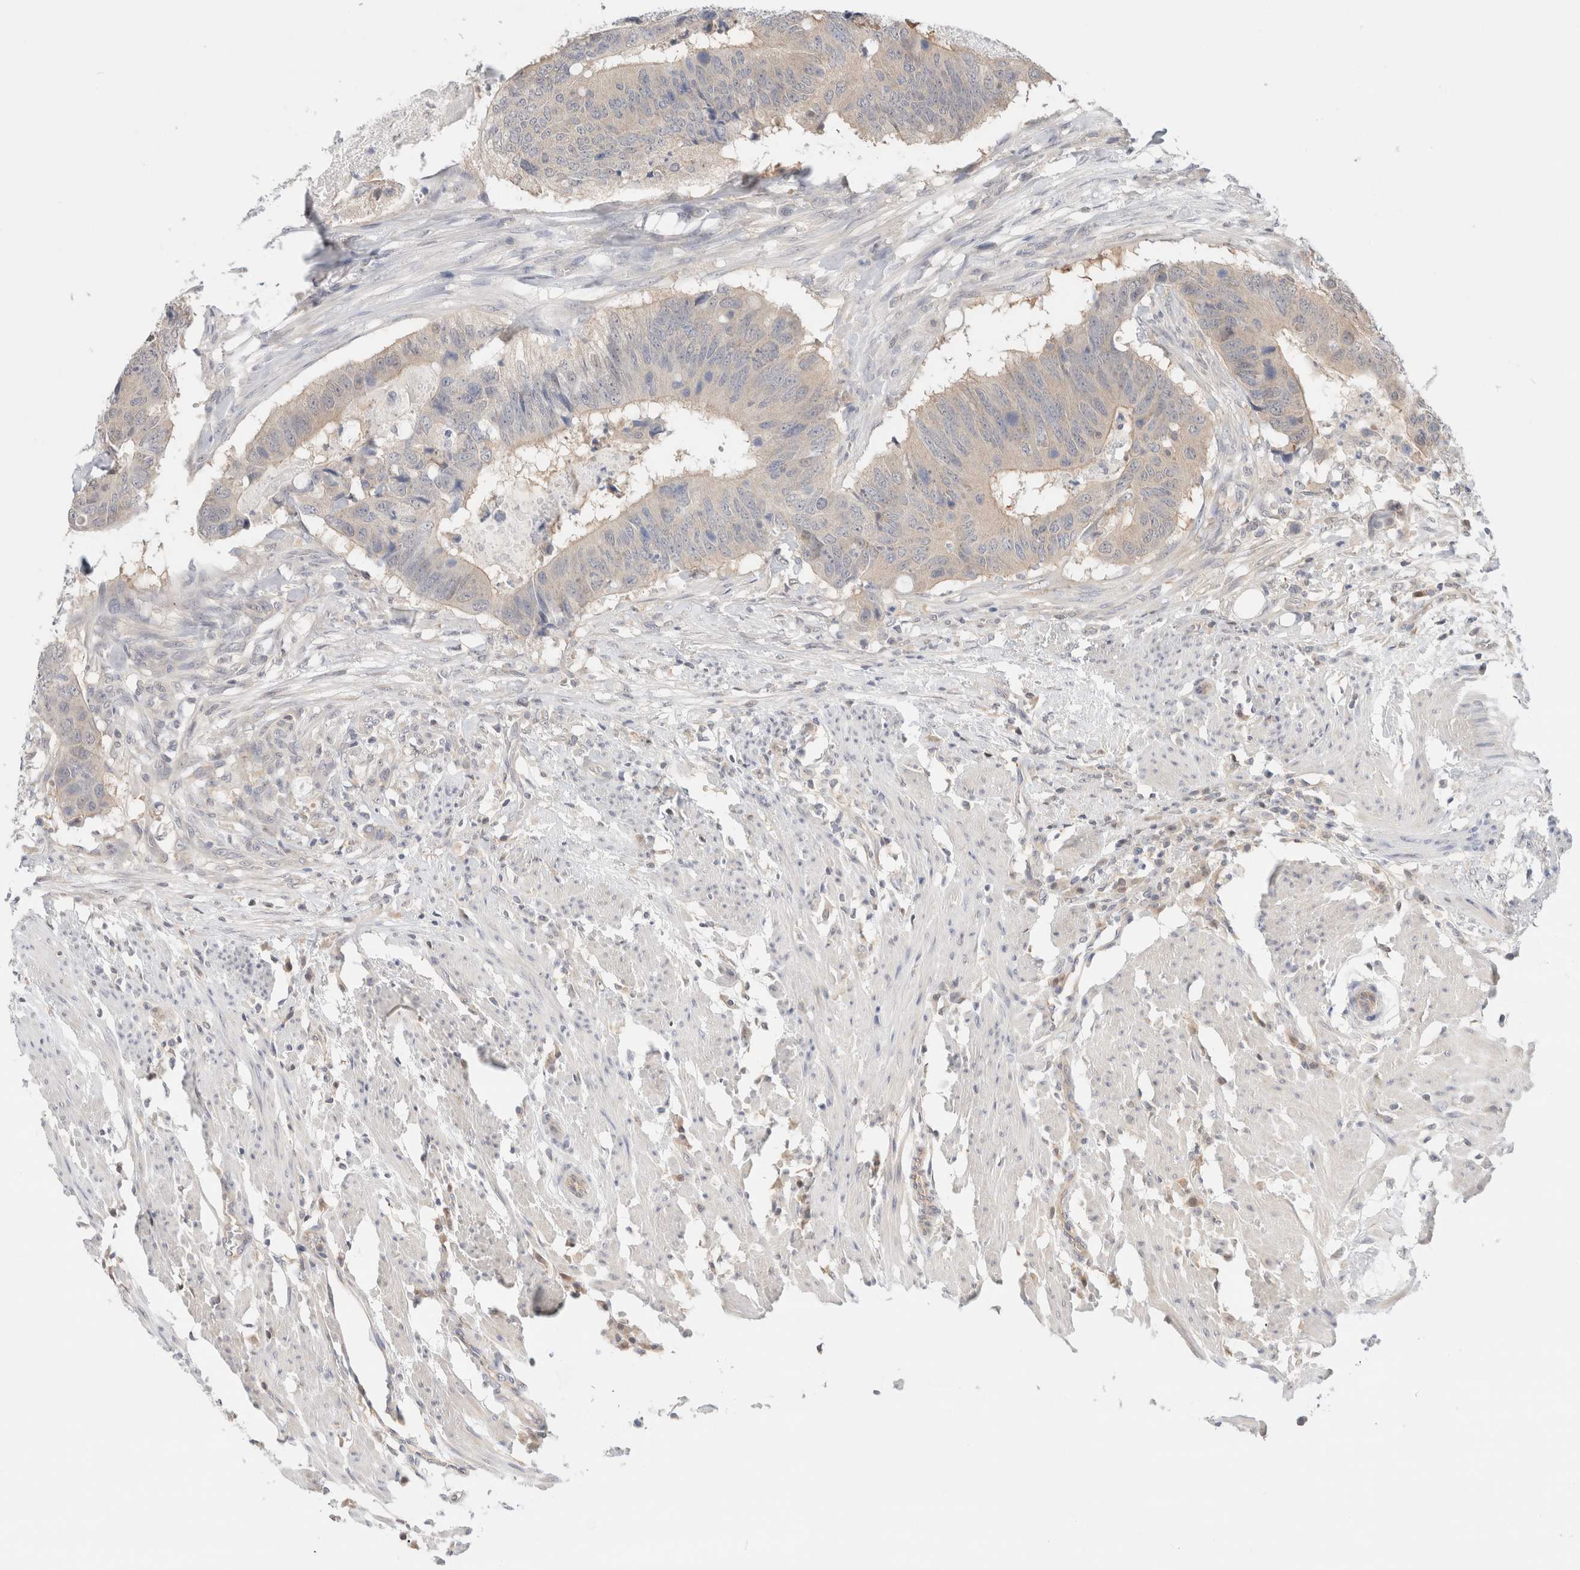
{"staining": {"intensity": "negative", "quantity": "none", "location": "none"}, "tissue": "colorectal cancer", "cell_type": "Tumor cells", "image_type": "cancer", "snomed": [{"axis": "morphology", "description": "Adenocarcinoma, NOS"}, {"axis": "topography", "description": "Colon"}], "caption": "Colorectal cancer (adenocarcinoma) stained for a protein using immunohistochemistry (IHC) shows no staining tumor cells.", "gene": "C17orf97", "patient": {"sex": "male", "age": 56}}